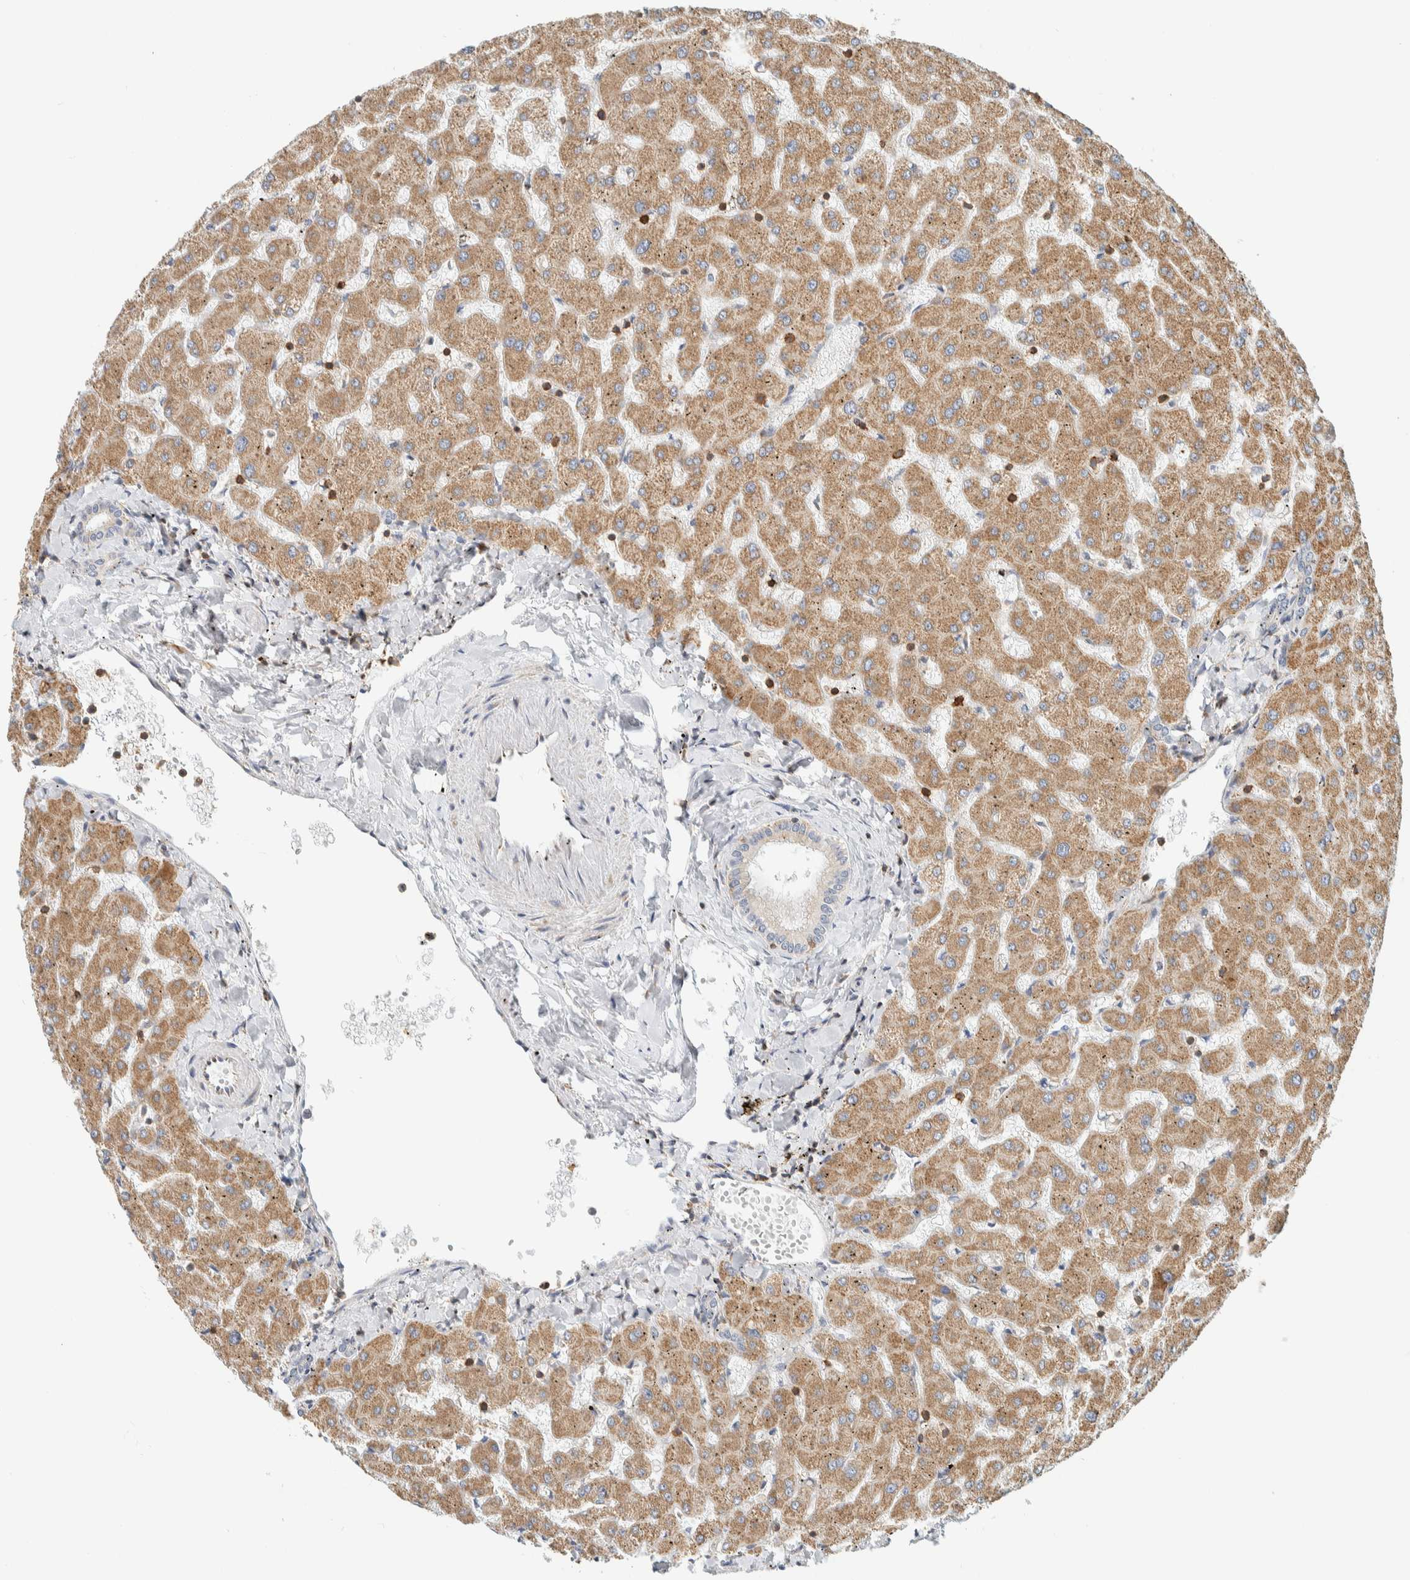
{"staining": {"intensity": "negative", "quantity": "none", "location": "none"}, "tissue": "liver", "cell_type": "Cholangiocytes", "image_type": "normal", "snomed": [{"axis": "morphology", "description": "Normal tissue, NOS"}, {"axis": "topography", "description": "Liver"}], "caption": "Photomicrograph shows no protein positivity in cholangiocytes of normal liver.", "gene": "CCDC57", "patient": {"sex": "female", "age": 63}}